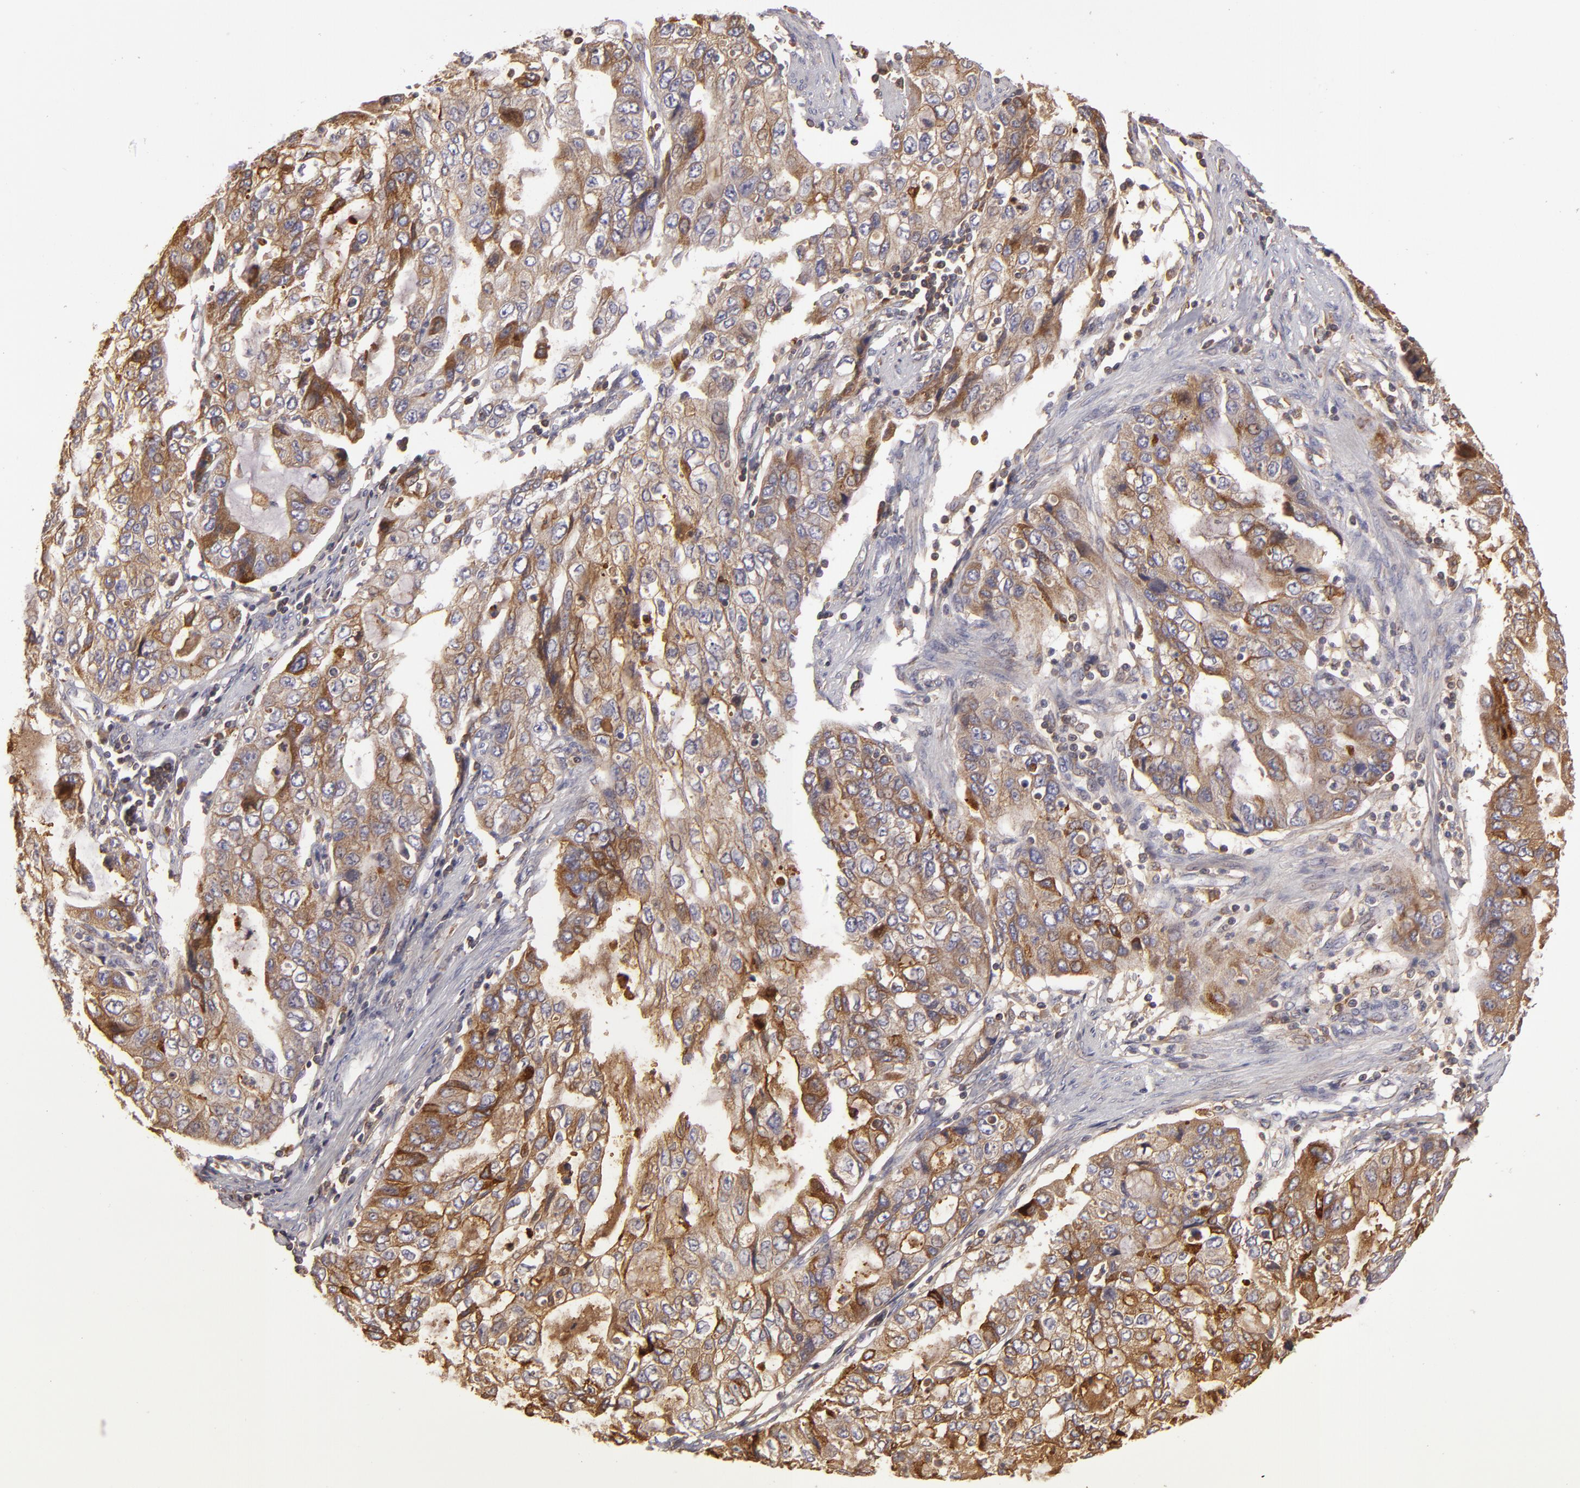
{"staining": {"intensity": "strong", "quantity": ">75%", "location": "cytoplasmic/membranous"}, "tissue": "stomach cancer", "cell_type": "Tumor cells", "image_type": "cancer", "snomed": [{"axis": "morphology", "description": "Adenocarcinoma, NOS"}, {"axis": "topography", "description": "Stomach, upper"}], "caption": "Immunohistochemistry (IHC) image of neoplastic tissue: adenocarcinoma (stomach) stained using immunohistochemistry shows high levels of strong protein expression localized specifically in the cytoplasmic/membranous of tumor cells, appearing as a cytoplasmic/membranous brown color.", "gene": "CFB", "patient": {"sex": "female", "age": 52}}